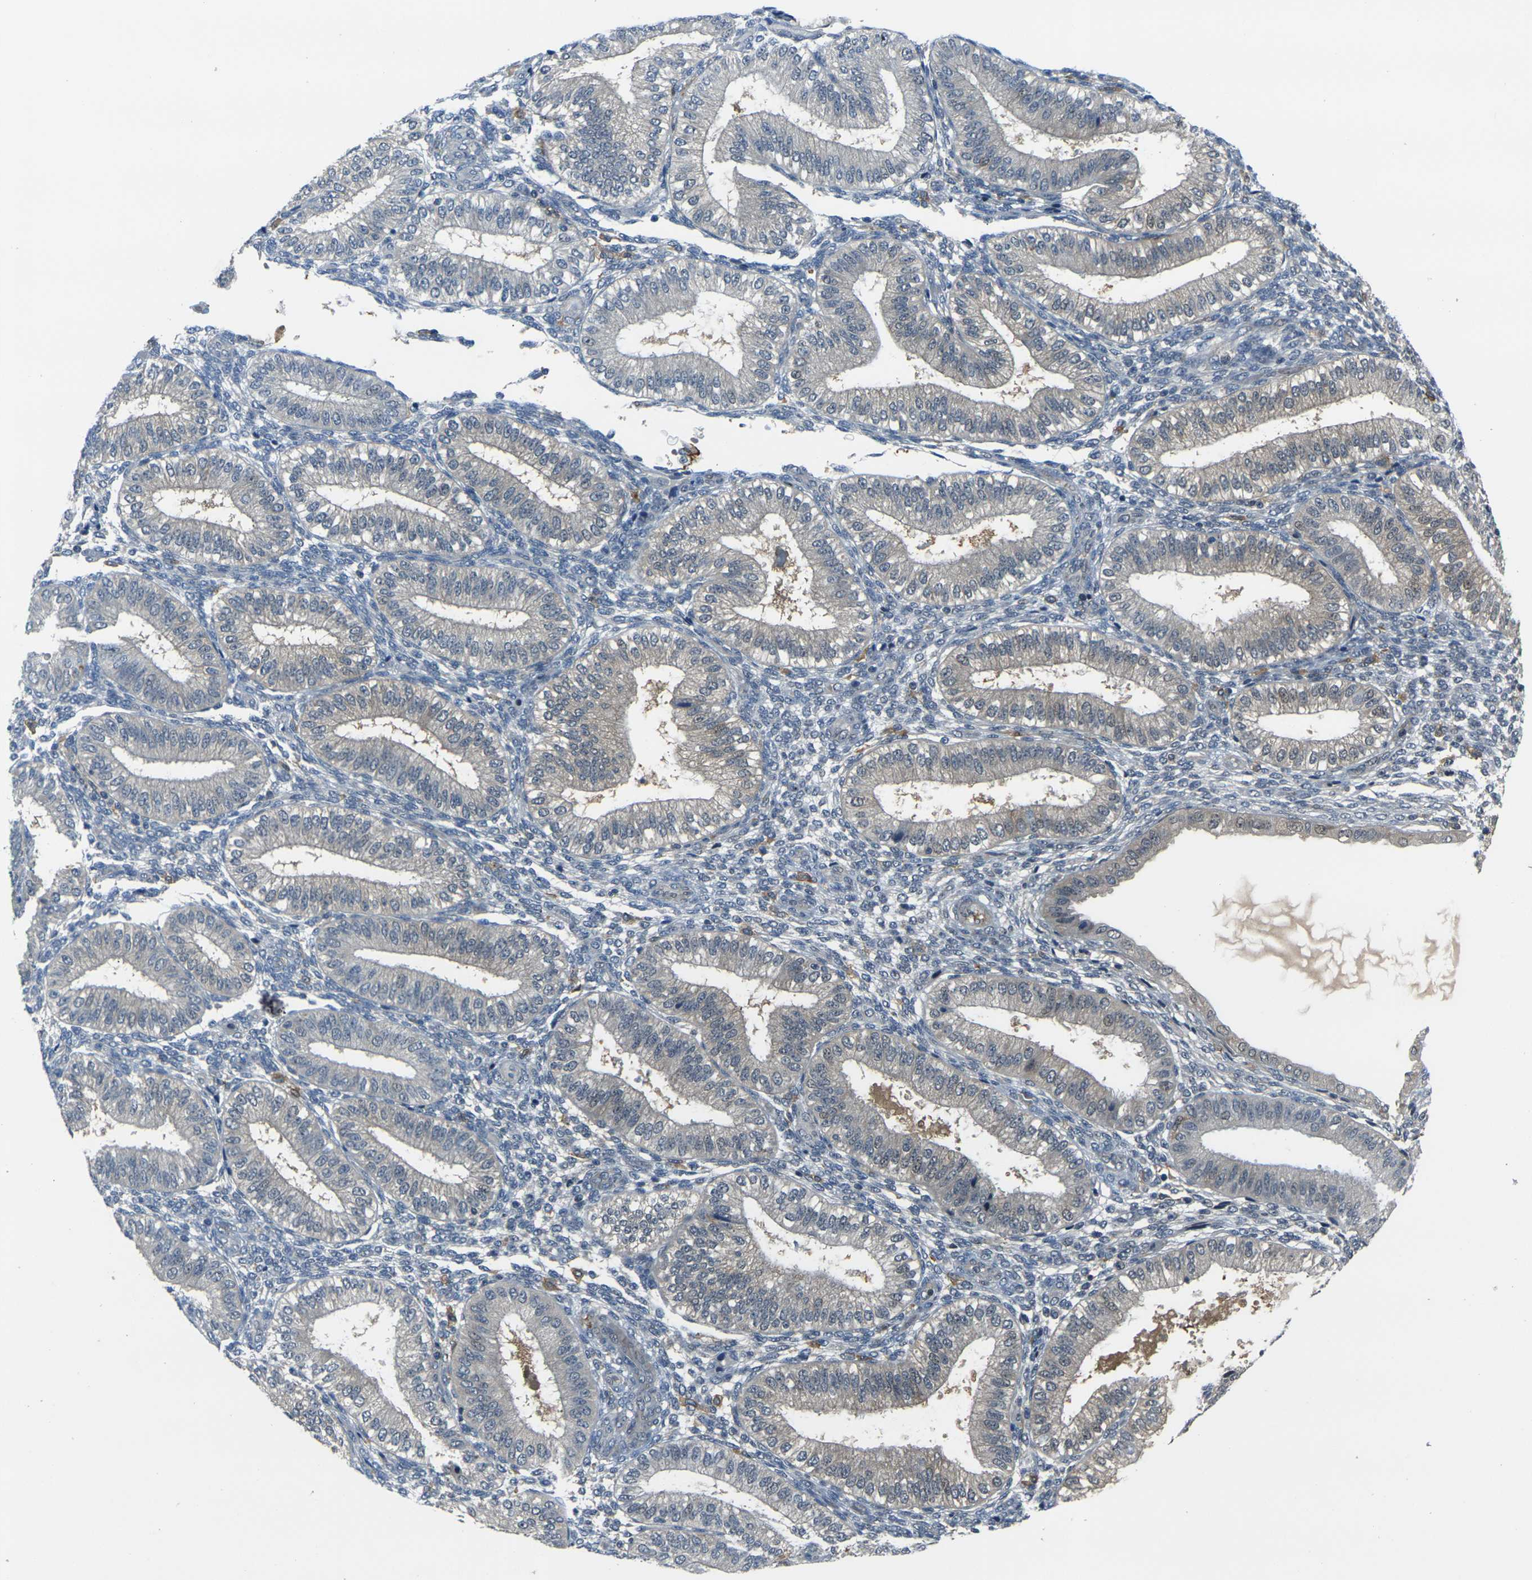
{"staining": {"intensity": "negative", "quantity": "none", "location": "none"}, "tissue": "endometrium", "cell_type": "Cells in endometrial stroma", "image_type": "normal", "snomed": [{"axis": "morphology", "description": "Normal tissue, NOS"}, {"axis": "topography", "description": "Endometrium"}], "caption": "A high-resolution image shows immunohistochemistry (IHC) staining of benign endometrium, which shows no significant positivity in cells in endometrial stroma.", "gene": "PIGL", "patient": {"sex": "female", "age": 39}}